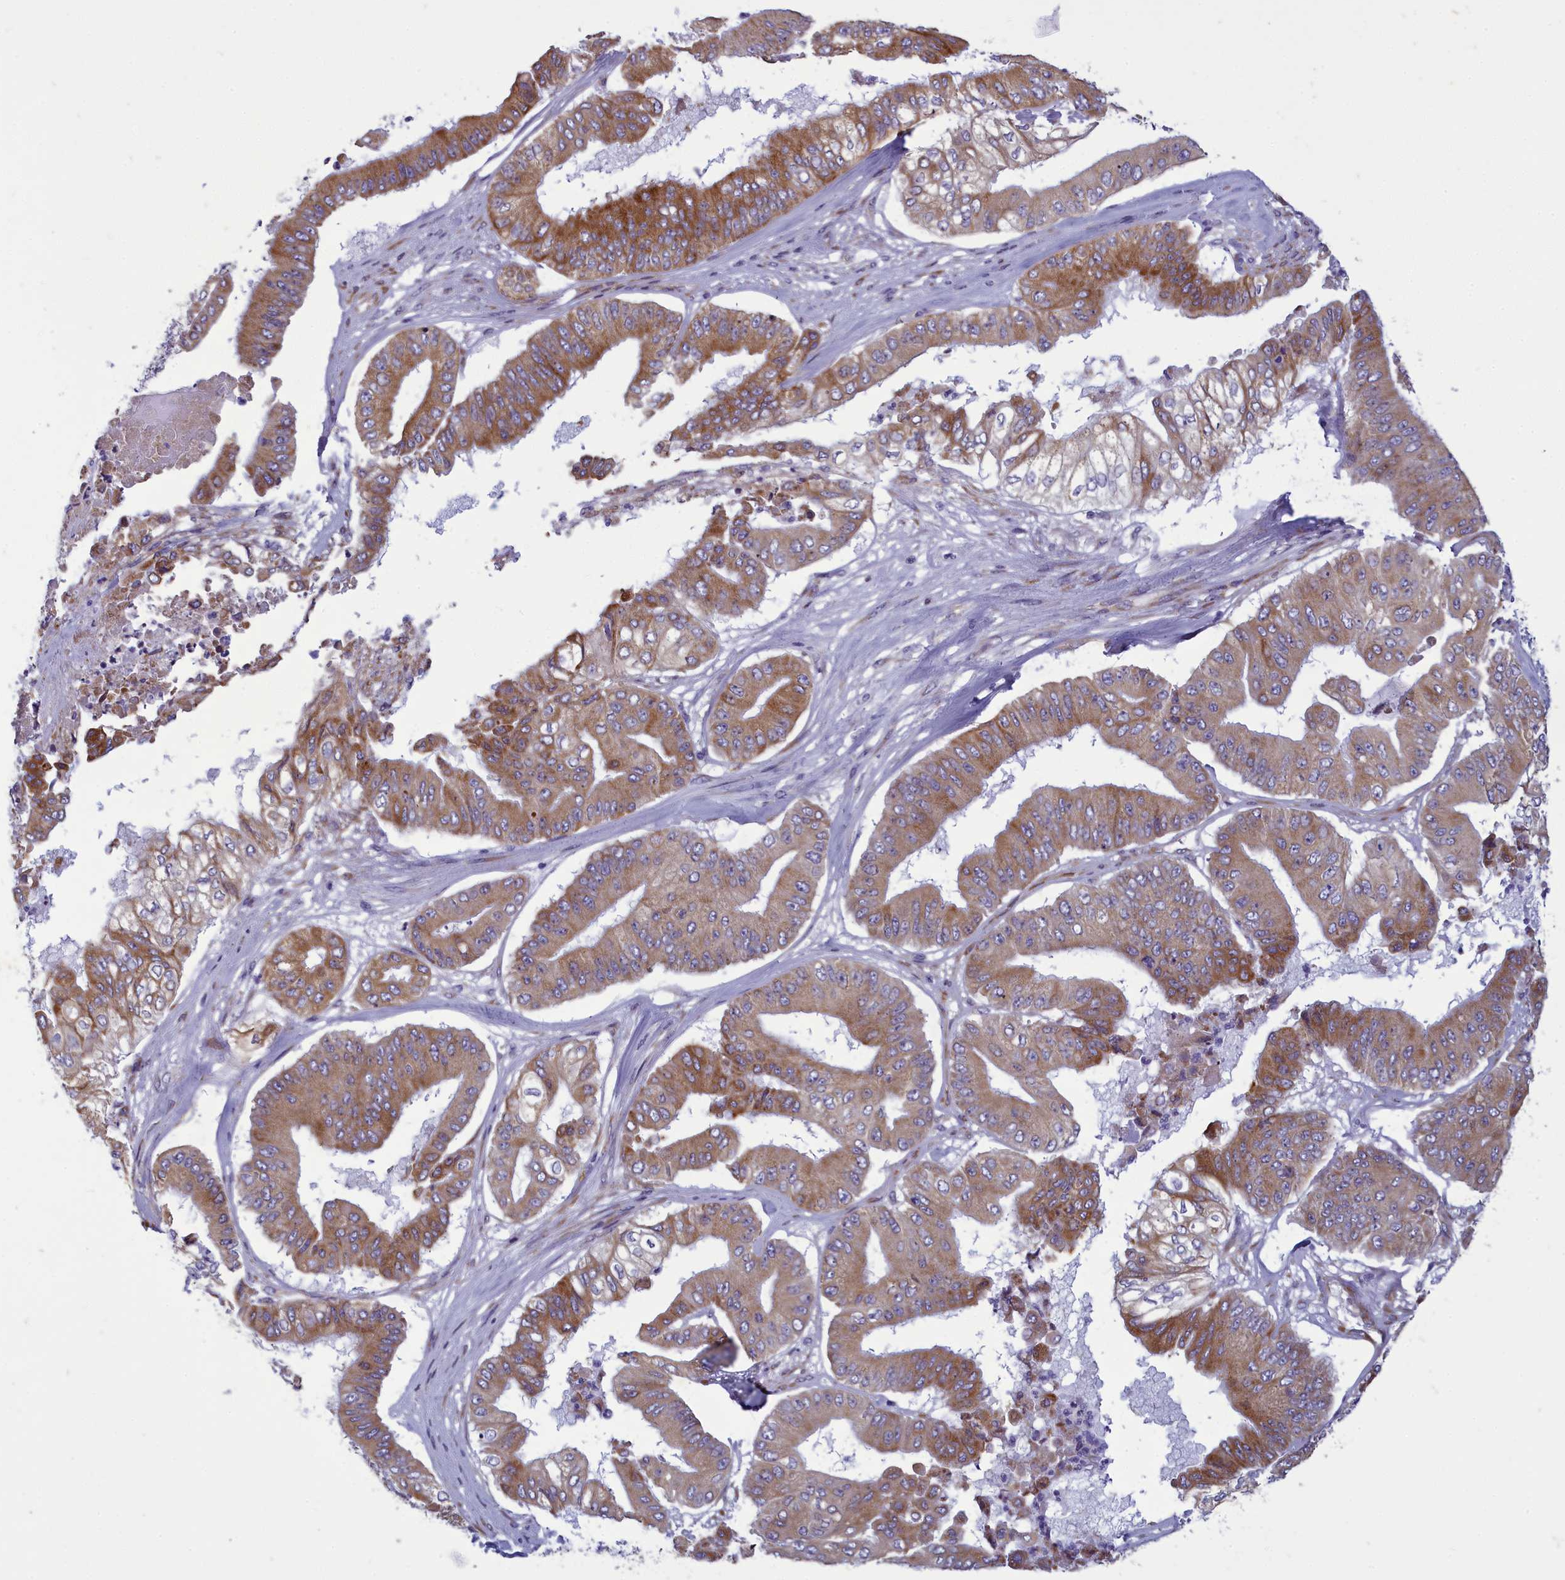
{"staining": {"intensity": "moderate", "quantity": ">75%", "location": "cytoplasmic/membranous"}, "tissue": "pancreatic cancer", "cell_type": "Tumor cells", "image_type": "cancer", "snomed": [{"axis": "morphology", "description": "Adenocarcinoma, NOS"}, {"axis": "topography", "description": "Pancreas"}], "caption": "An image of adenocarcinoma (pancreatic) stained for a protein demonstrates moderate cytoplasmic/membranous brown staining in tumor cells.", "gene": "CENATAC", "patient": {"sex": "female", "age": 77}}